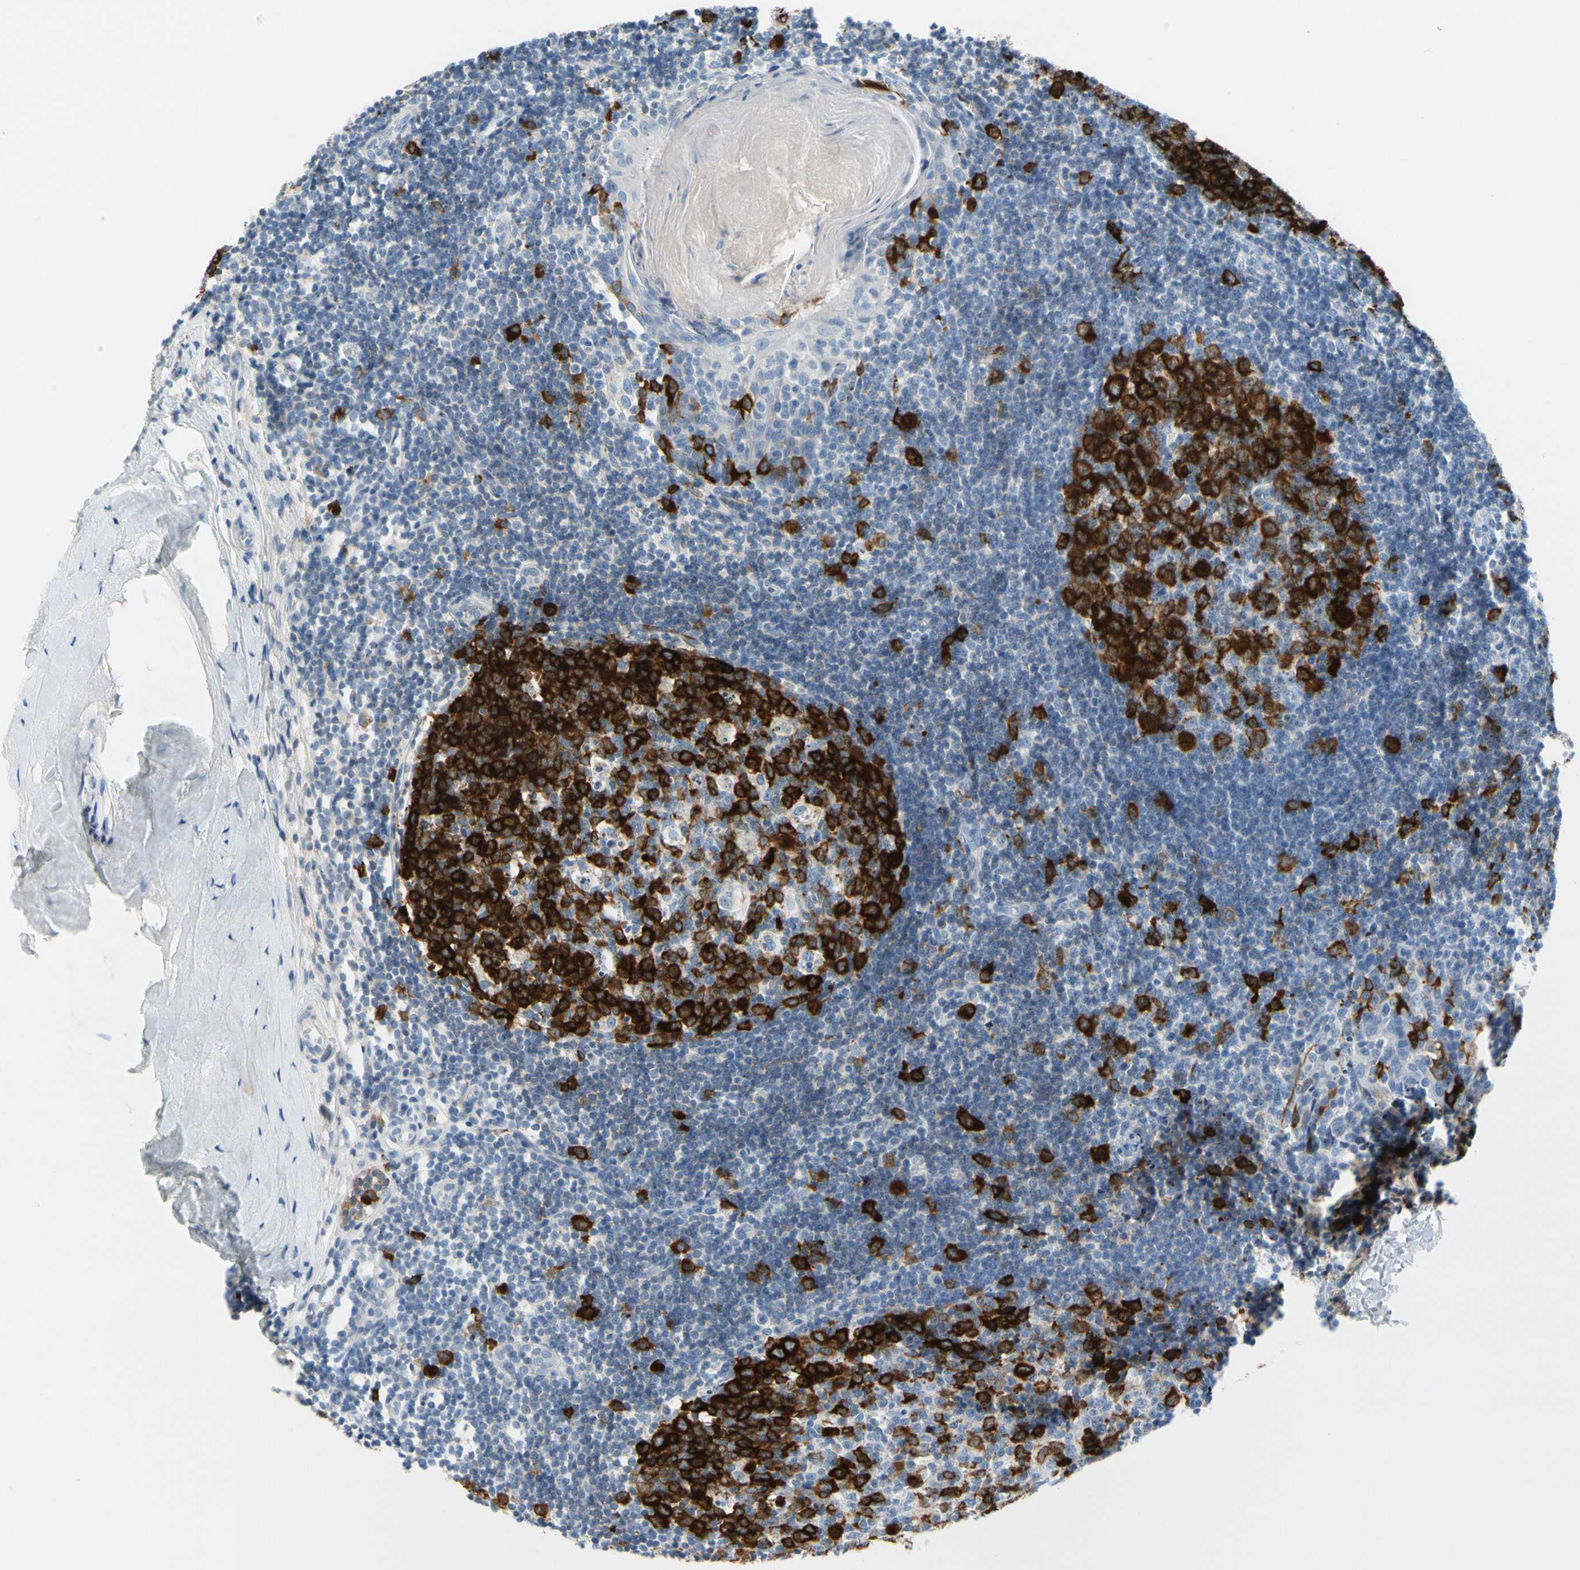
{"staining": {"intensity": "strong", "quantity": ">75%", "location": "cytoplasmic/membranous"}, "tissue": "tonsil", "cell_type": "Germinal center cells", "image_type": "normal", "snomed": [{"axis": "morphology", "description": "Normal tissue, NOS"}, {"axis": "topography", "description": "Tonsil"}], "caption": "High-magnification brightfield microscopy of unremarkable tonsil stained with DAB (3,3'-diaminobenzidine) (brown) and counterstained with hematoxylin (blue). germinal center cells exhibit strong cytoplasmic/membranous staining is seen in about>75% of cells.", "gene": "TACC3", "patient": {"sex": "female", "age": 19}}